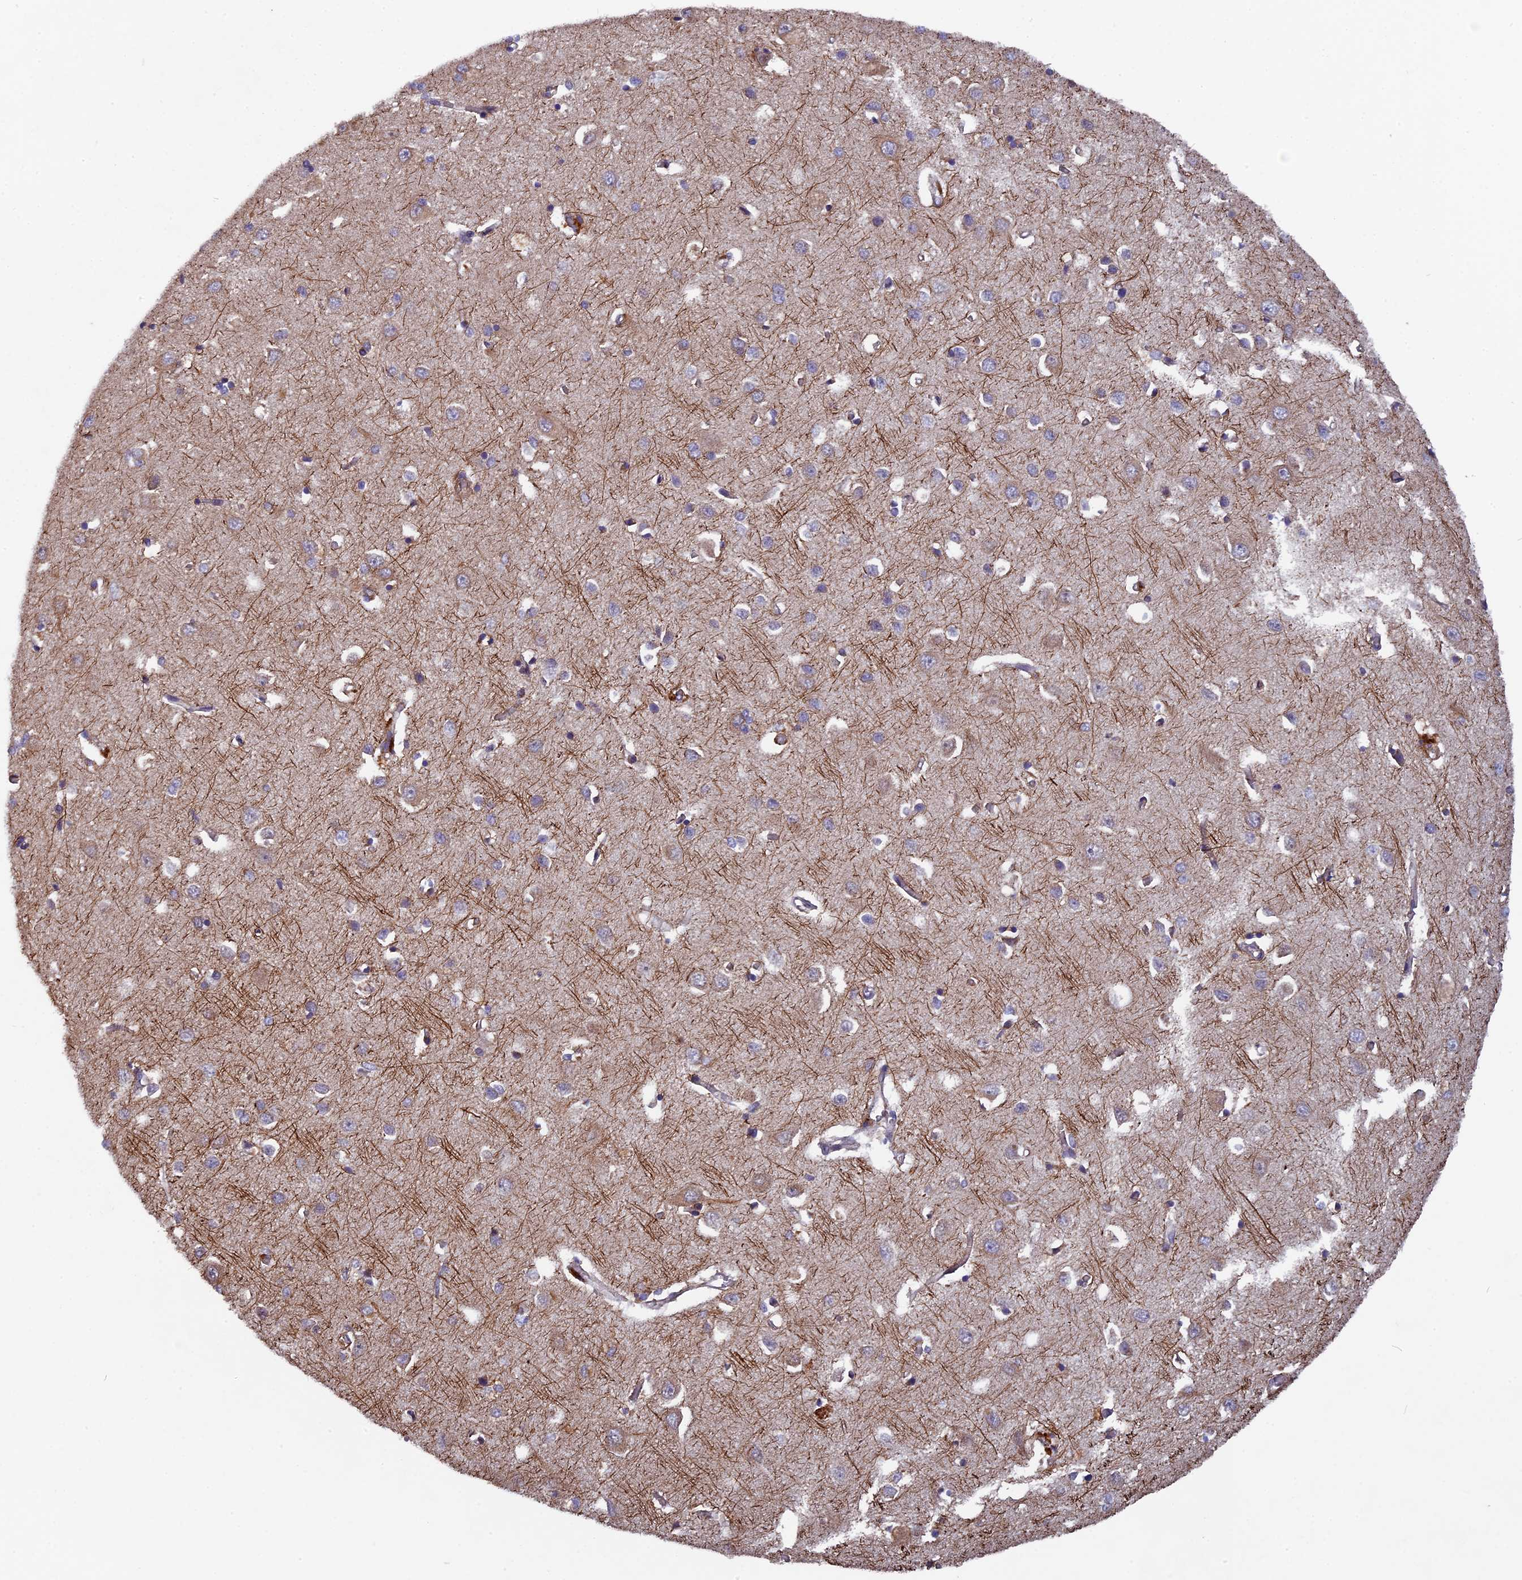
{"staining": {"intensity": "negative", "quantity": "none", "location": "none"}, "tissue": "cerebral cortex", "cell_type": "Endothelial cells", "image_type": "normal", "snomed": [{"axis": "morphology", "description": "Normal tissue, NOS"}, {"axis": "topography", "description": "Cerebral cortex"}], "caption": "Immunohistochemical staining of unremarkable cerebral cortex exhibits no significant staining in endothelial cells. (Immunohistochemistry, brightfield microscopy, high magnification).", "gene": "CCDC153", "patient": {"sex": "female", "age": 64}}